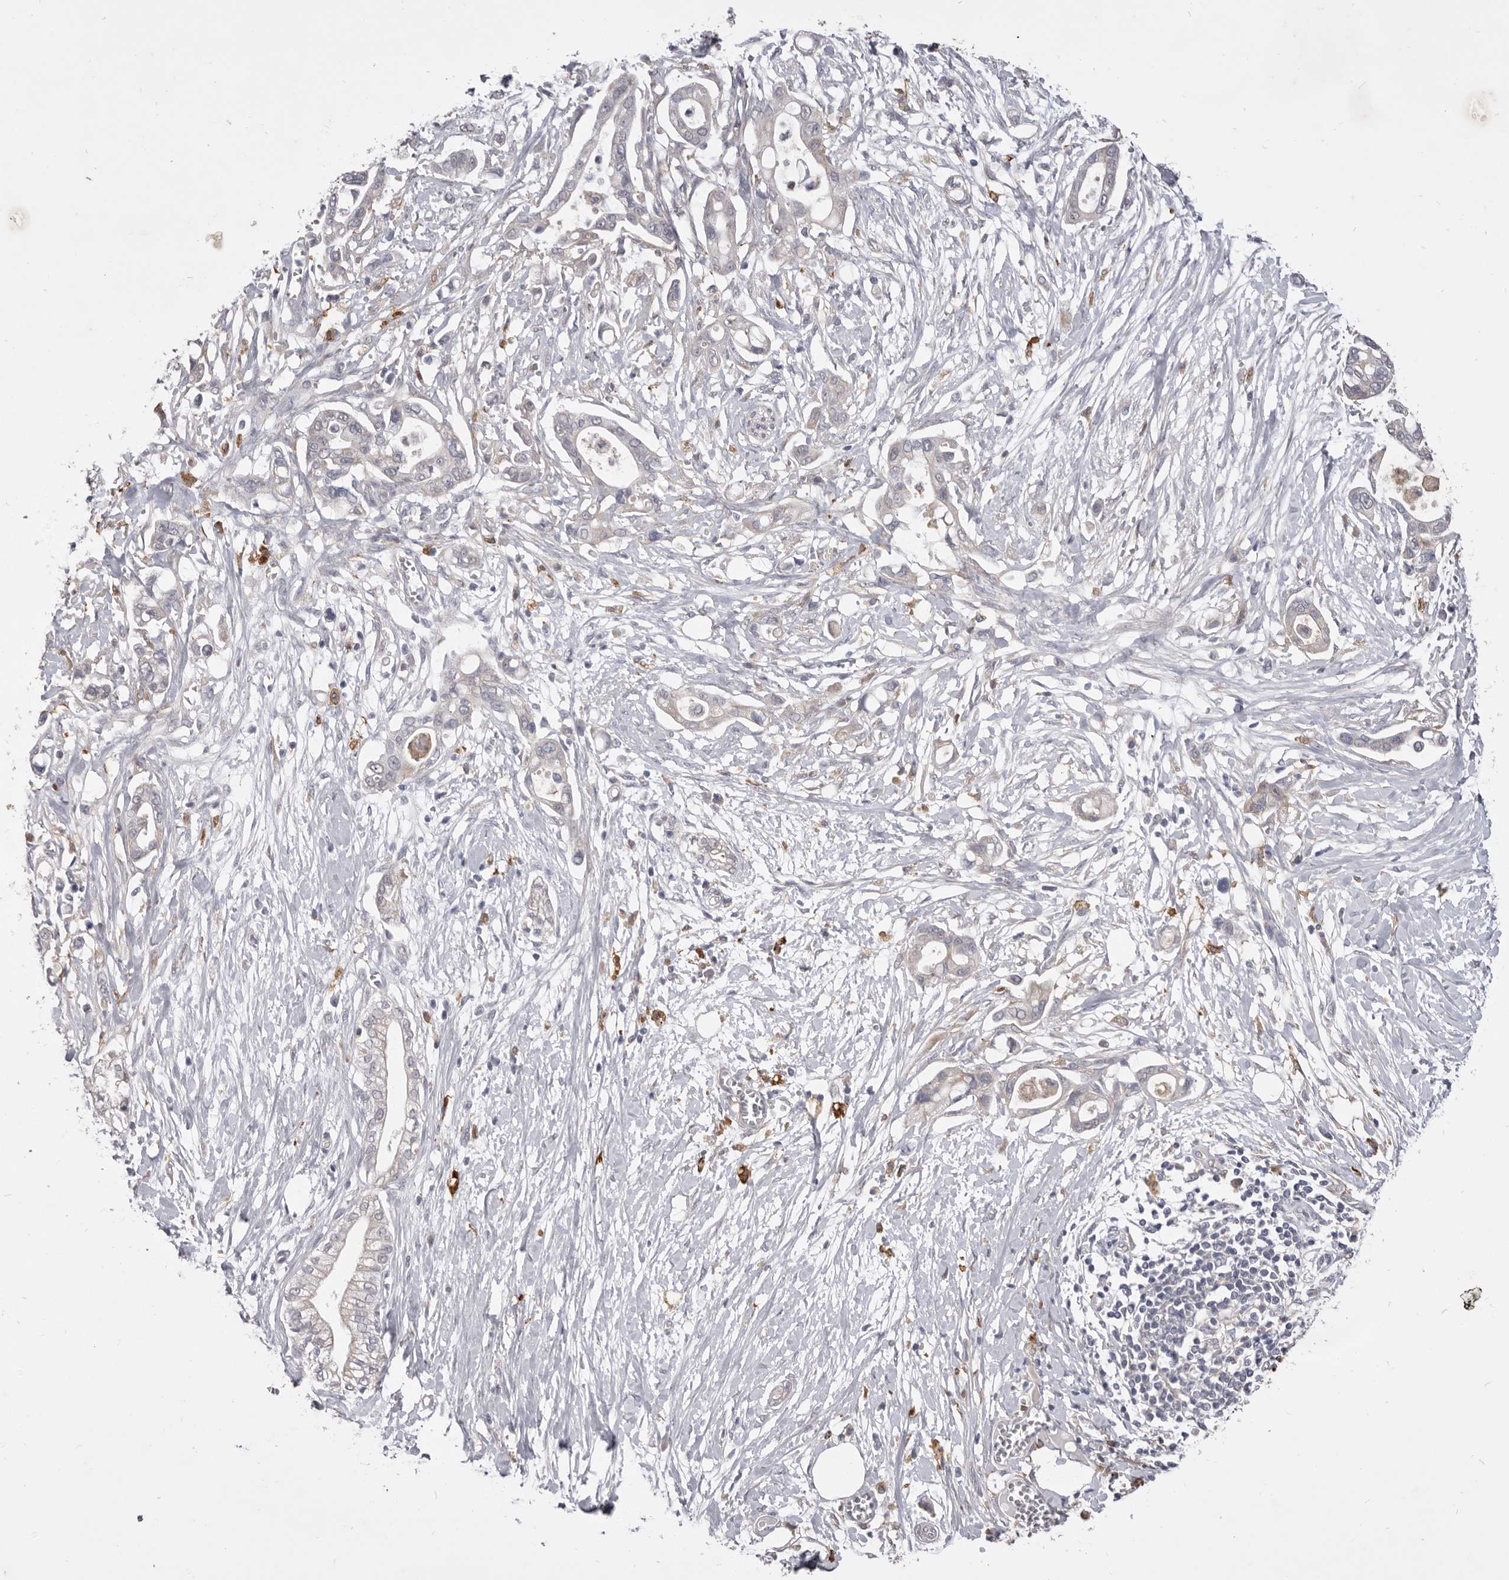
{"staining": {"intensity": "negative", "quantity": "none", "location": "none"}, "tissue": "pancreatic cancer", "cell_type": "Tumor cells", "image_type": "cancer", "snomed": [{"axis": "morphology", "description": "Adenocarcinoma, NOS"}, {"axis": "topography", "description": "Pancreas"}], "caption": "This is a image of IHC staining of pancreatic cancer, which shows no positivity in tumor cells. Brightfield microscopy of IHC stained with DAB (3,3'-diaminobenzidine) (brown) and hematoxylin (blue), captured at high magnification.", "gene": "VPS45", "patient": {"sex": "male", "age": 68}}